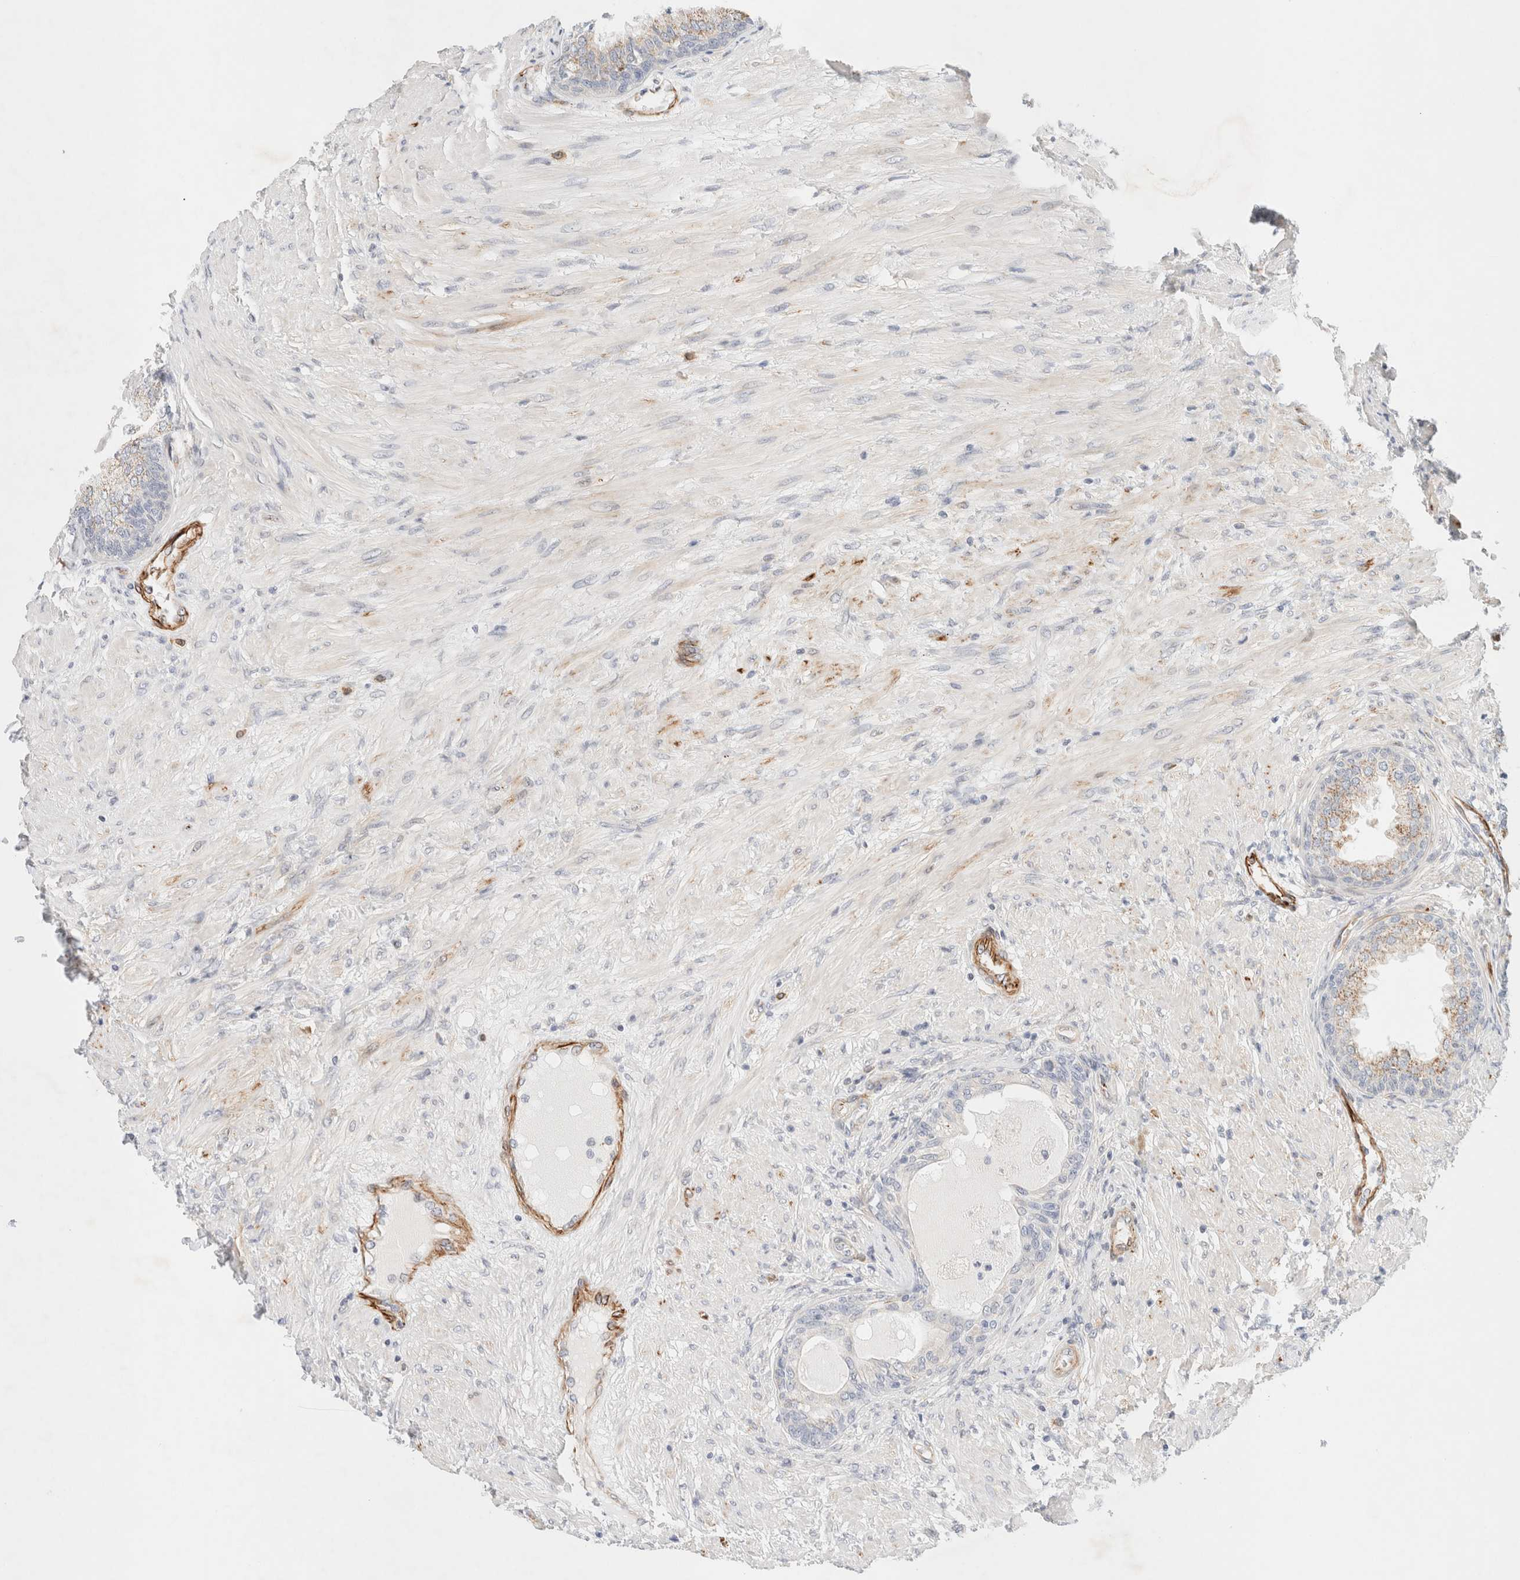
{"staining": {"intensity": "moderate", "quantity": "<25%", "location": "cytoplasmic/membranous"}, "tissue": "prostate", "cell_type": "Glandular cells", "image_type": "normal", "snomed": [{"axis": "morphology", "description": "Normal tissue, NOS"}, {"axis": "topography", "description": "Prostate"}], "caption": "Immunohistochemical staining of normal human prostate displays low levels of moderate cytoplasmic/membranous expression in about <25% of glandular cells.", "gene": "SLC25A48", "patient": {"sex": "male", "age": 76}}